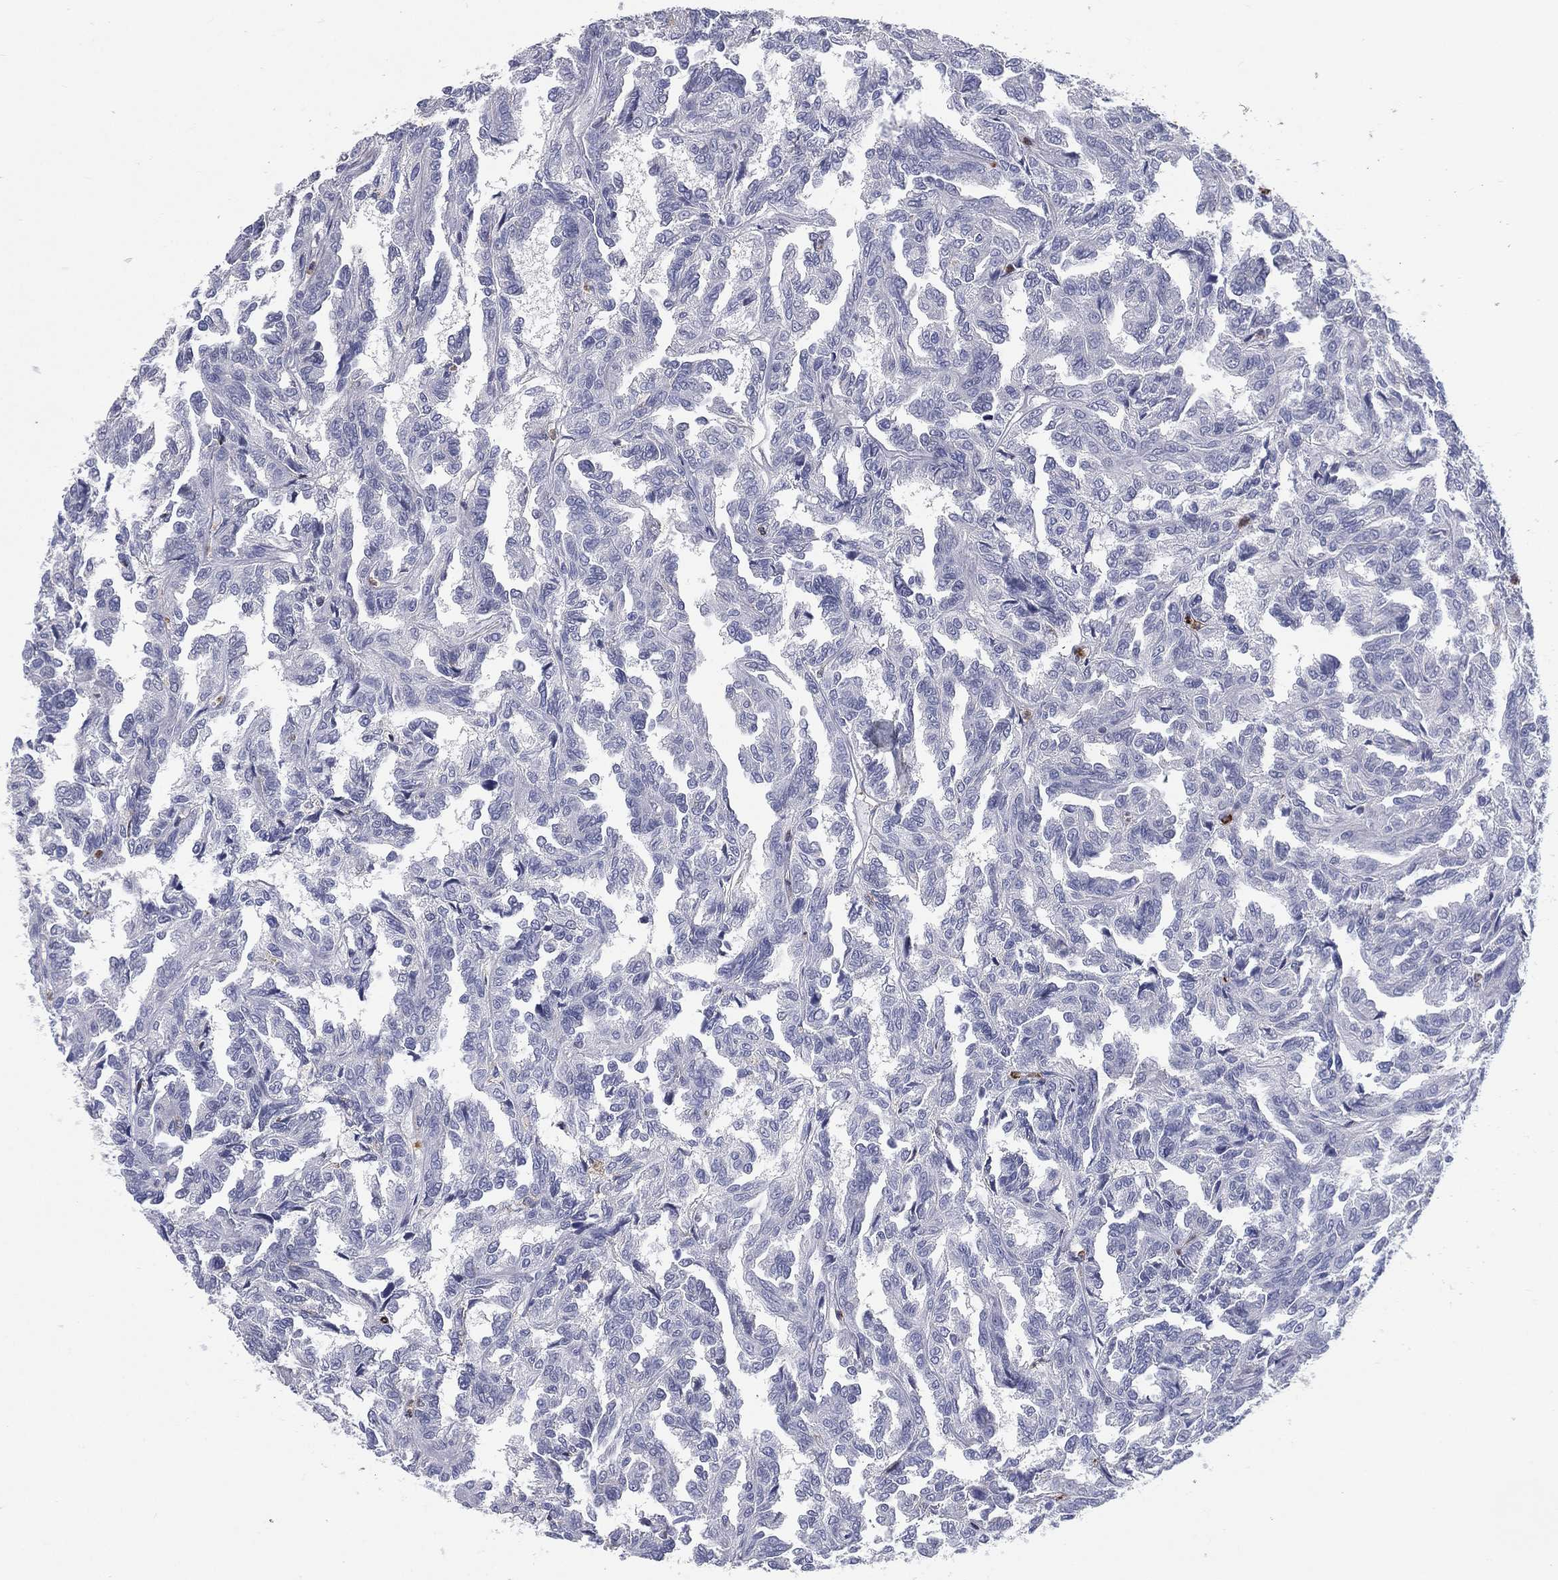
{"staining": {"intensity": "negative", "quantity": "none", "location": "none"}, "tissue": "renal cancer", "cell_type": "Tumor cells", "image_type": "cancer", "snomed": [{"axis": "morphology", "description": "Adenocarcinoma, NOS"}, {"axis": "topography", "description": "Kidney"}], "caption": "Immunohistochemical staining of renal cancer shows no significant positivity in tumor cells. Nuclei are stained in blue.", "gene": "EVI2B", "patient": {"sex": "male", "age": 79}}